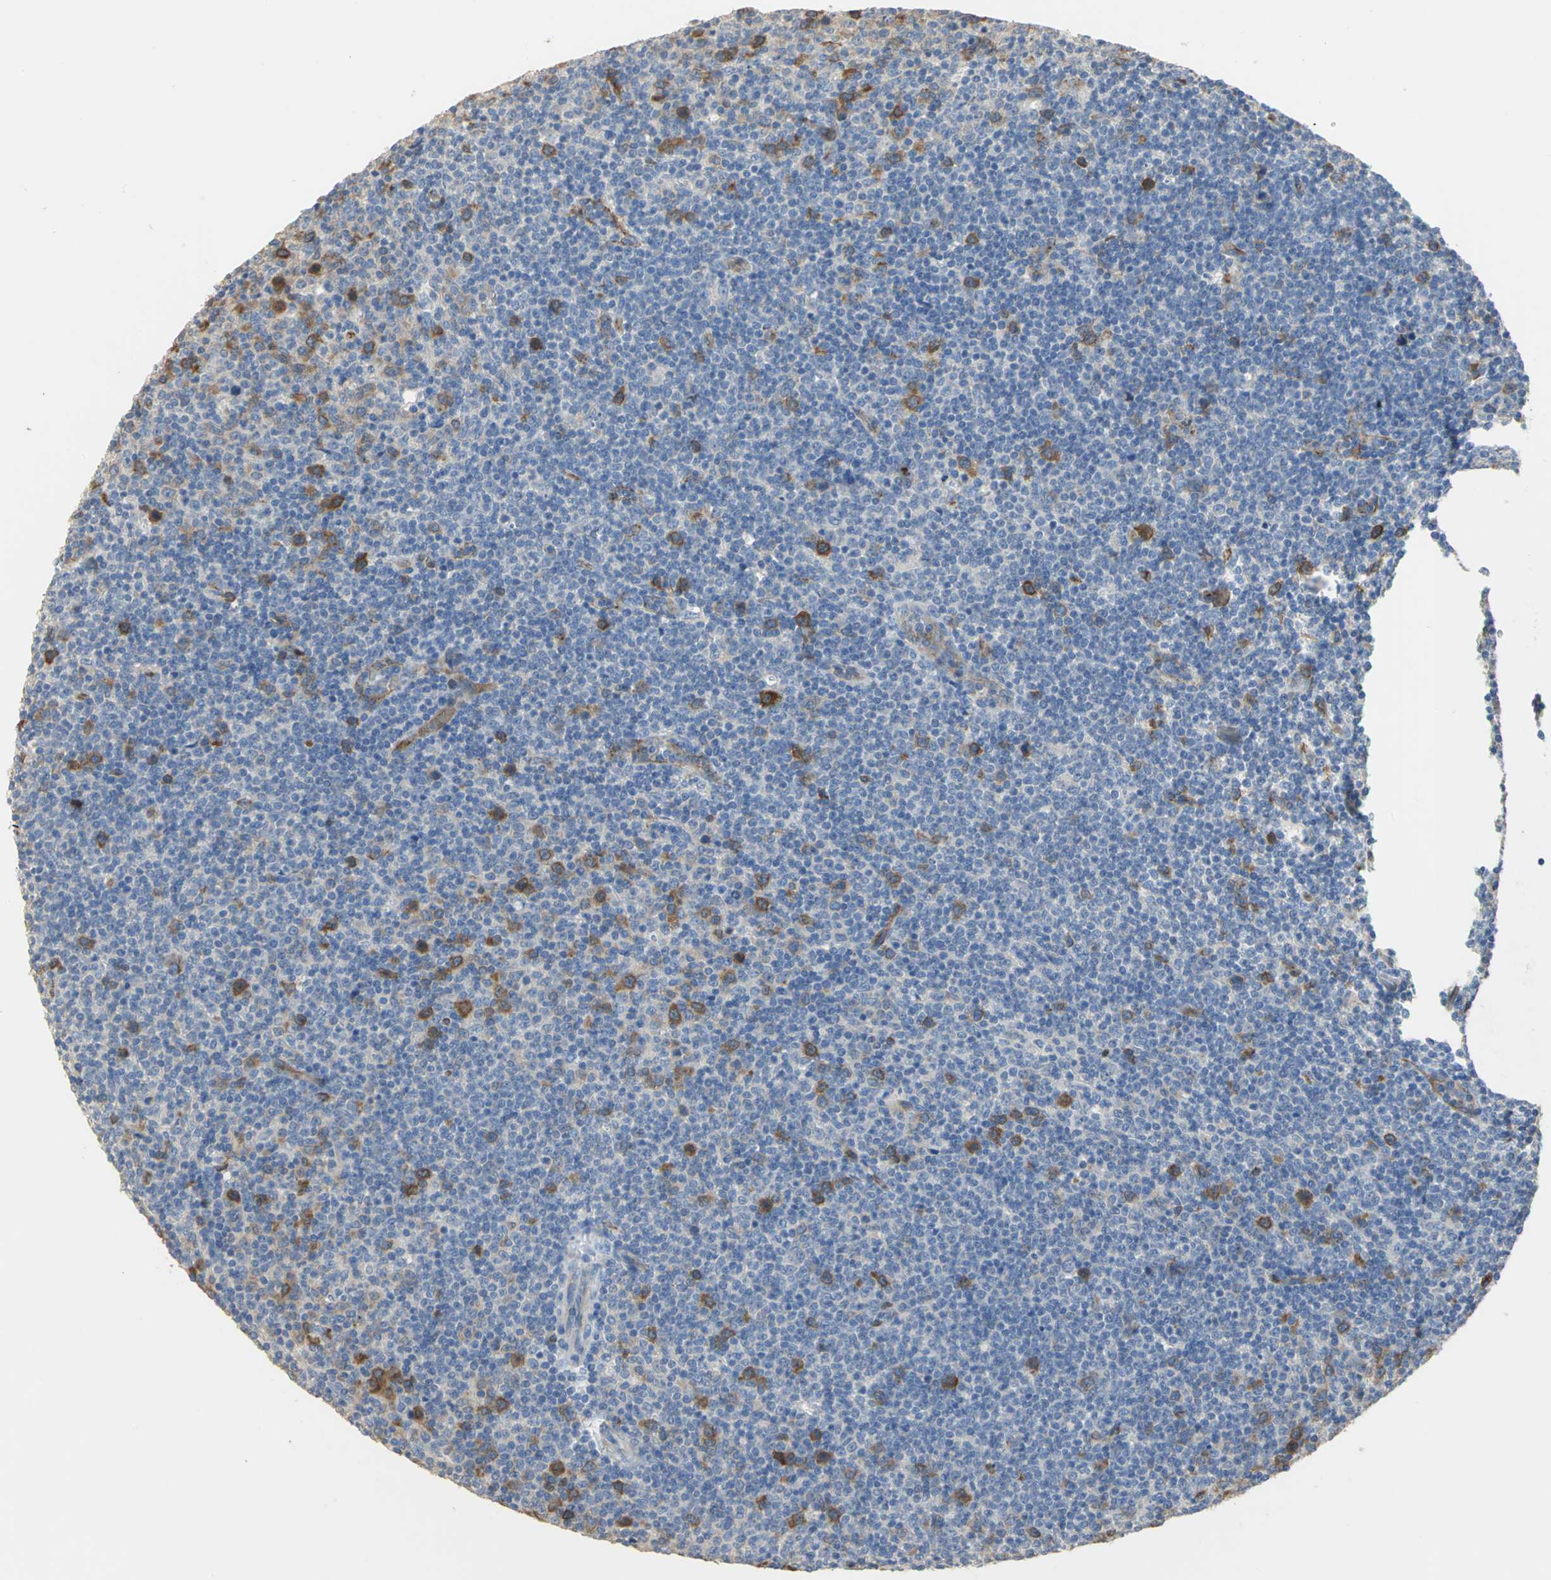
{"staining": {"intensity": "strong", "quantity": "<25%", "location": "cytoplasmic/membranous"}, "tissue": "lymphoma", "cell_type": "Tumor cells", "image_type": "cancer", "snomed": [{"axis": "morphology", "description": "Malignant lymphoma, non-Hodgkin's type, Low grade"}, {"axis": "topography", "description": "Lymph node"}], "caption": "Immunohistochemical staining of human lymphoma exhibits medium levels of strong cytoplasmic/membranous protein positivity in about <25% of tumor cells. (Brightfield microscopy of DAB IHC at high magnification).", "gene": "DLGAP5", "patient": {"sex": "male", "age": 70}}